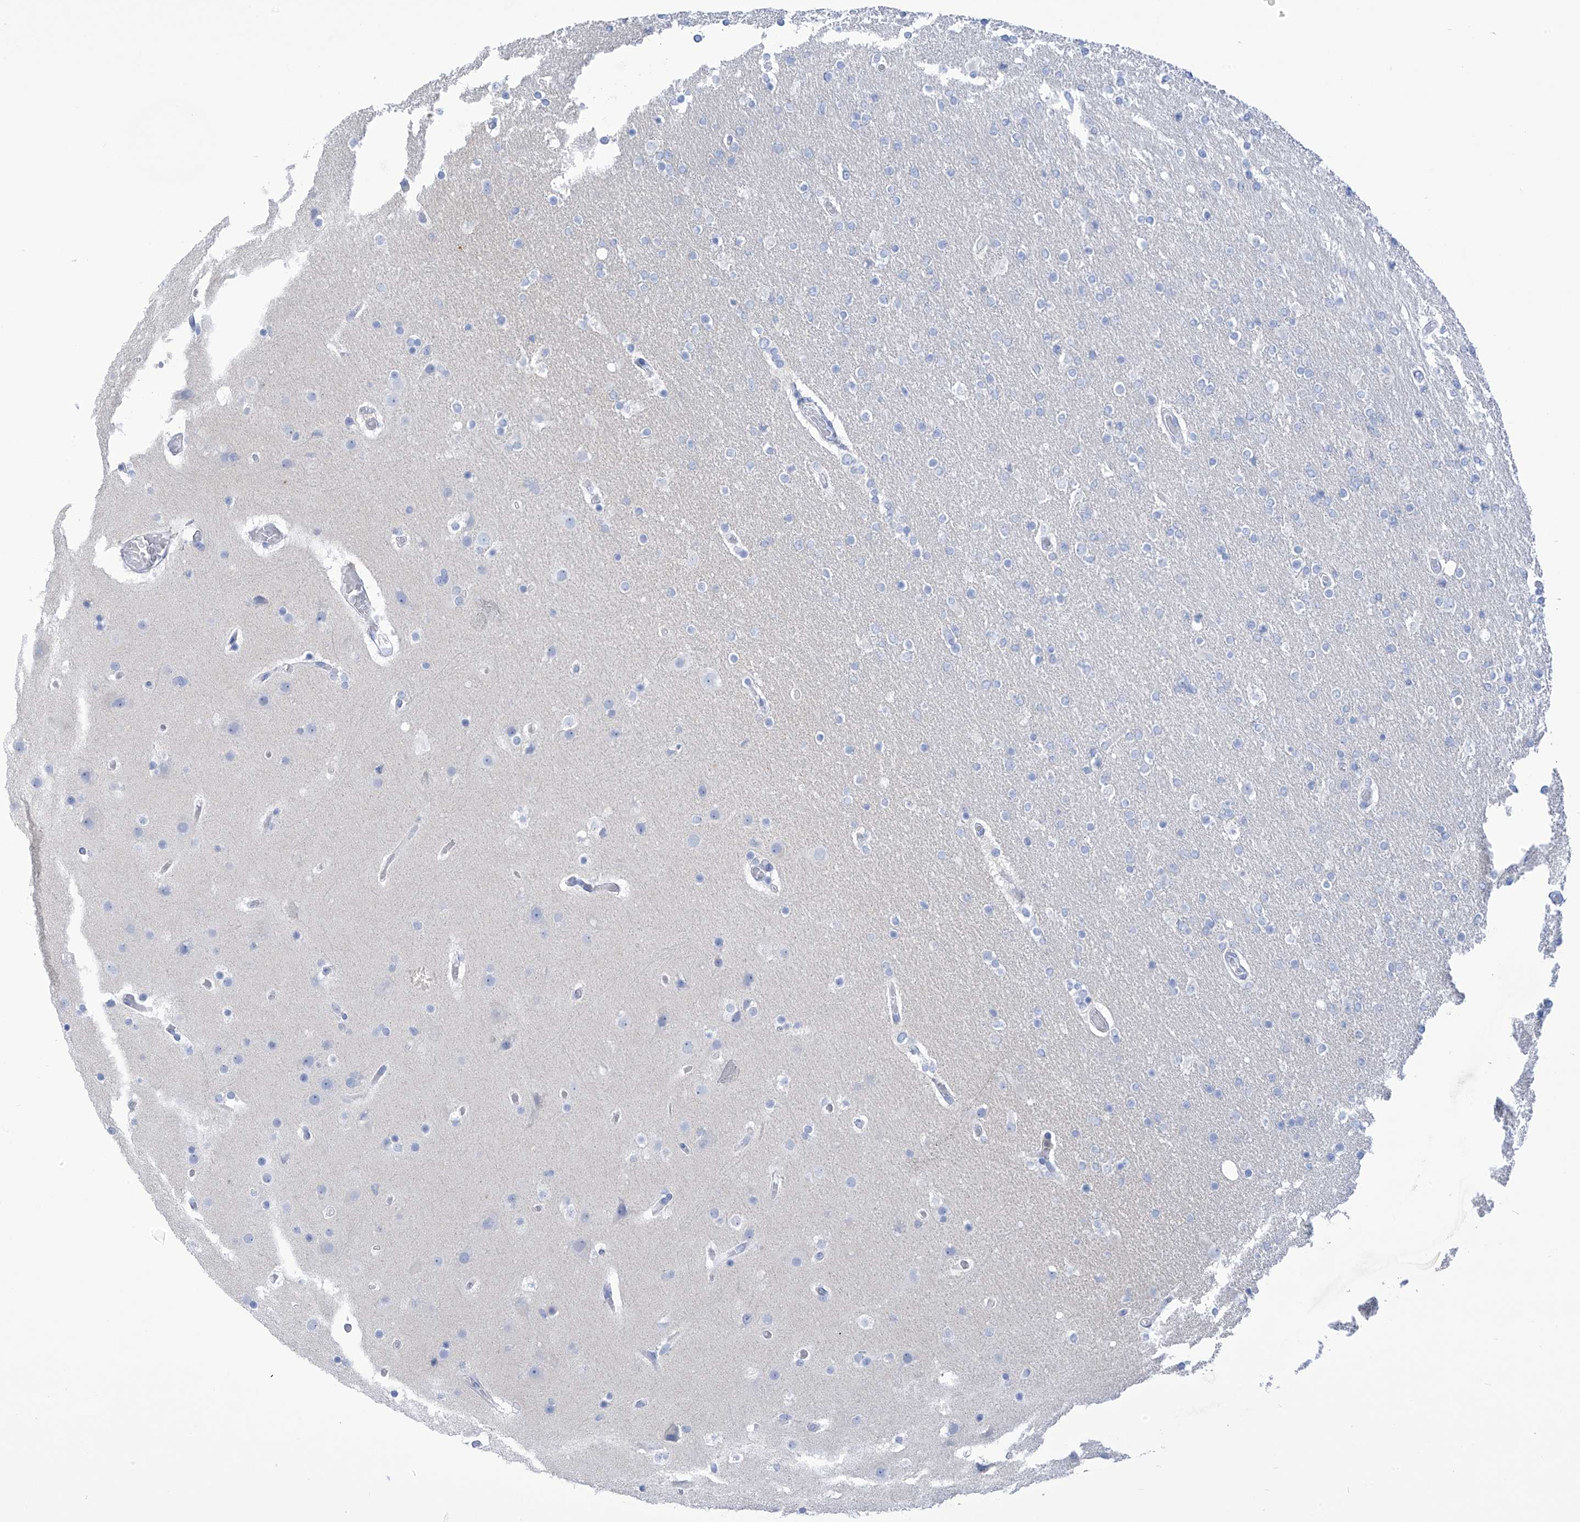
{"staining": {"intensity": "negative", "quantity": "none", "location": "none"}, "tissue": "glioma", "cell_type": "Tumor cells", "image_type": "cancer", "snomed": [{"axis": "morphology", "description": "Glioma, malignant, High grade"}, {"axis": "topography", "description": "Cerebral cortex"}], "caption": "This is an immunohistochemistry (IHC) image of glioma. There is no staining in tumor cells.", "gene": "FABP2", "patient": {"sex": "female", "age": 36}}